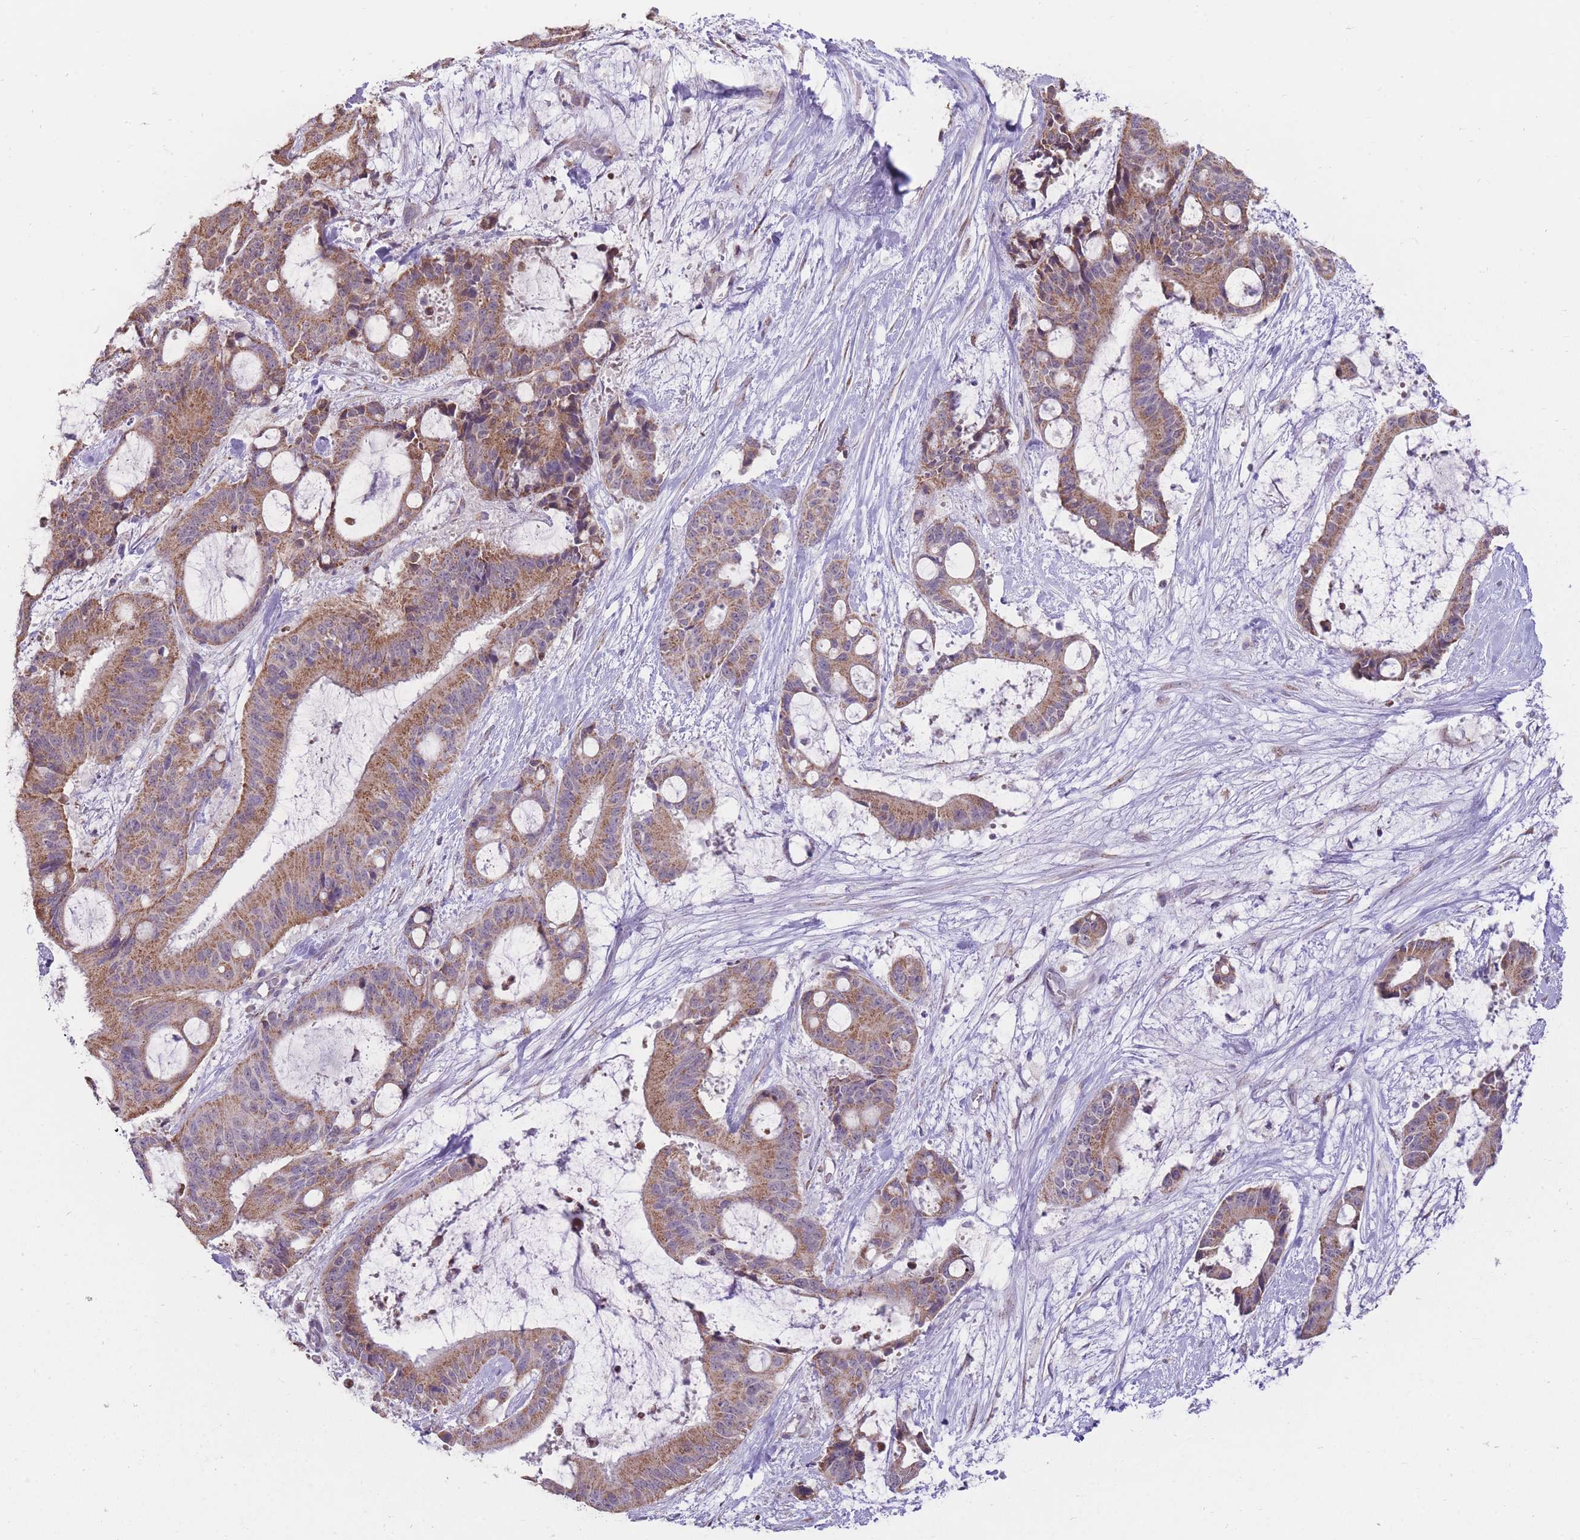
{"staining": {"intensity": "moderate", "quantity": ">75%", "location": "cytoplasmic/membranous"}, "tissue": "liver cancer", "cell_type": "Tumor cells", "image_type": "cancer", "snomed": [{"axis": "morphology", "description": "Normal tissue, NOS"}, {"axis": "morphology", "description": "Cholangiocarcinoma"}, {"axis": "topography", "description": "Liver"}, {"axis": "topography", "description": "Peripheral nerve tissue"}], "caption": "The image reveals a brown stain indicating the presence of a protein in the cytoplasmic/membranous of tumor cells in liver cancer (cholangiocarcinoma). Immunohistochemistry stains the protein of interest in brown and the nuclei are stained blue.", "gene": "NELL1", "patient": {"sex": "female", "age": 73}}